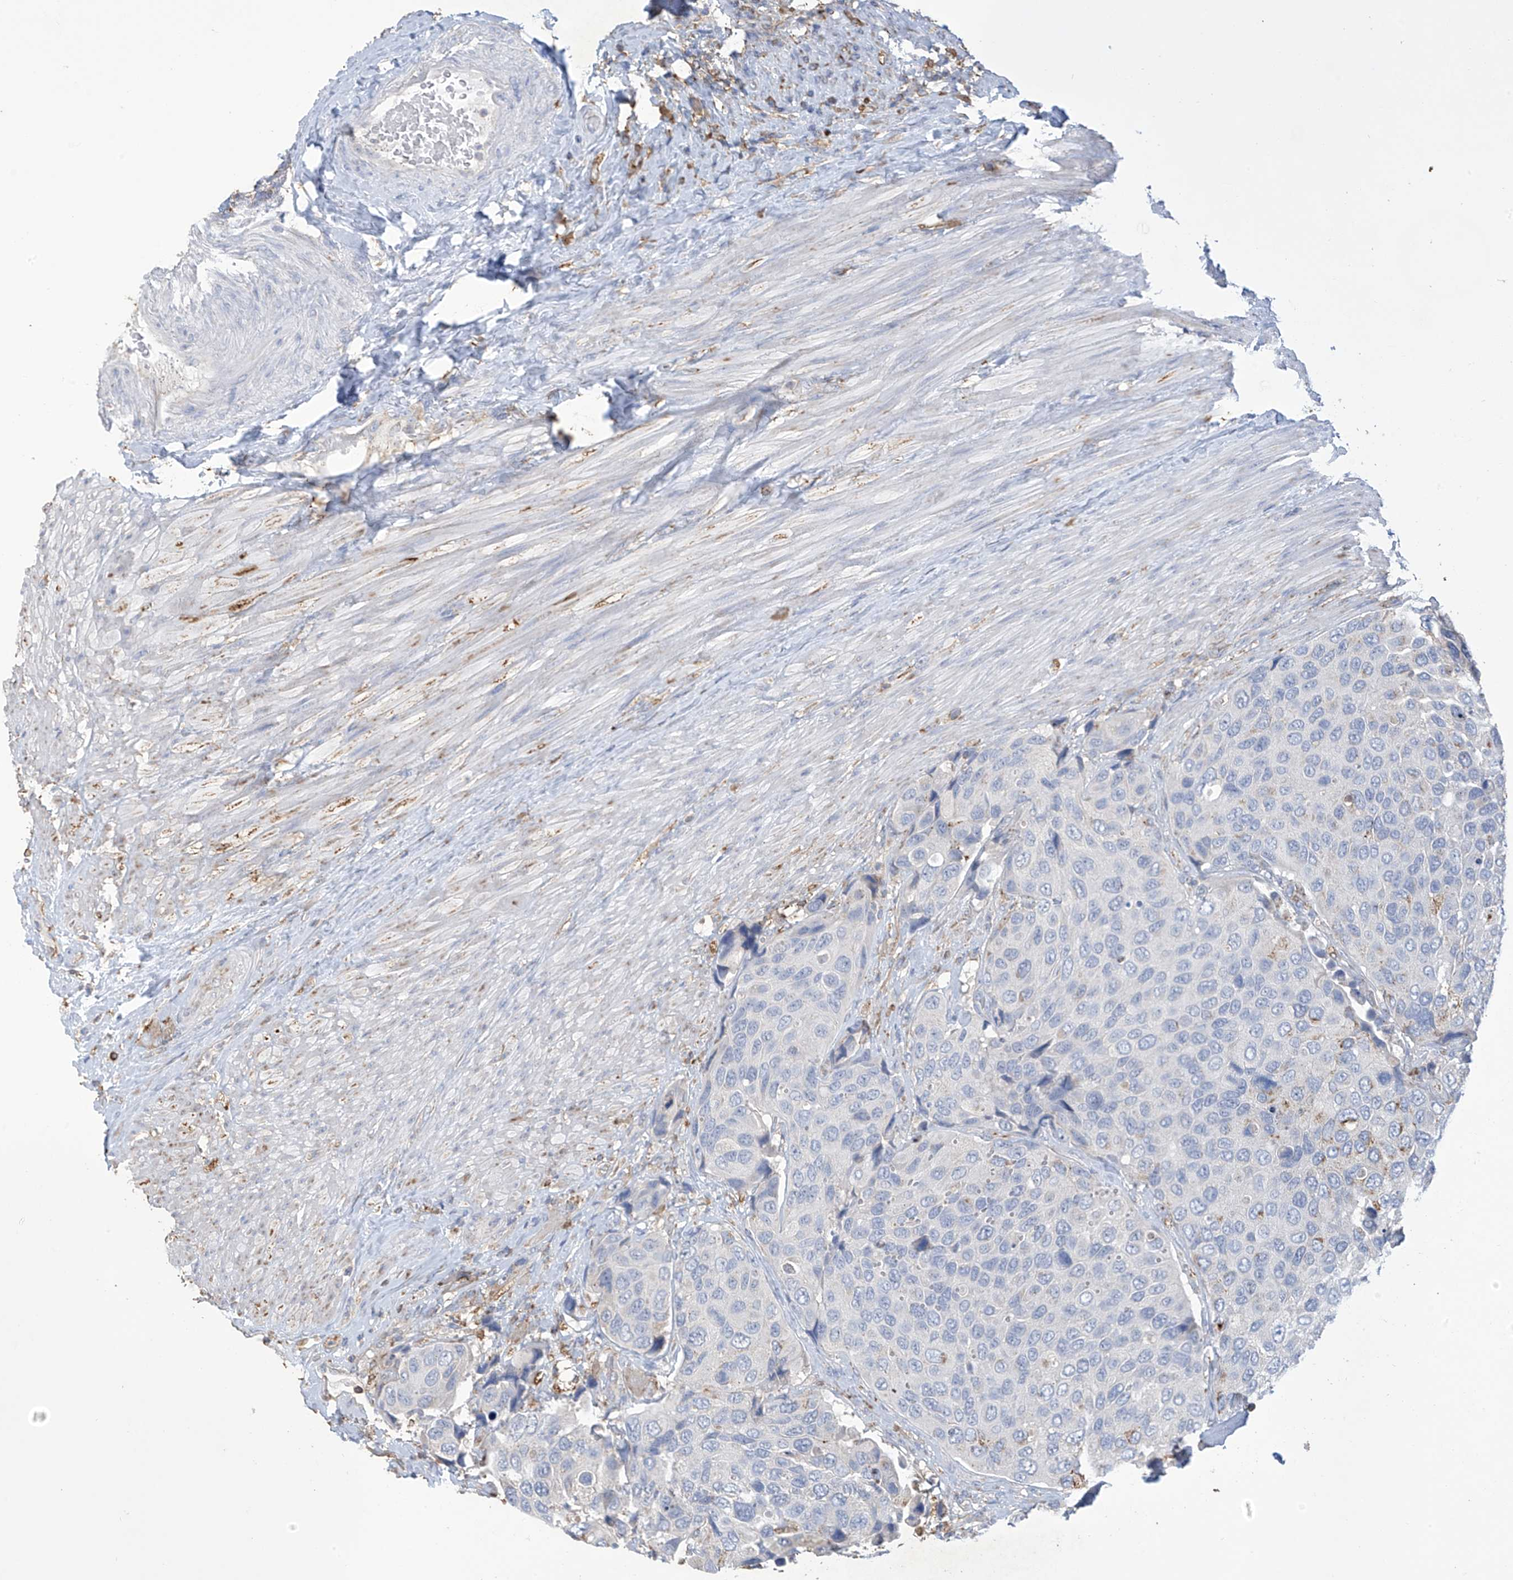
{"staining": {"intensity": "negative", "quantity": "none", "location": "none"}, "tissue": "urothelial cancer", "cell_type": "Tumor cells", "image_type": "cancer", "snomed": [{"axis": "morphology", "description": "Urothelial carcinoma, High grade"}, {"axis": "topography", "description": "Urinary bladder"}], "caption": "High-grade urothelial carcinoma stained for a protein using IHC displays no positivity tumor cells.", "gene": "OGT", "patient": {"sex": "male", "age": 74}}